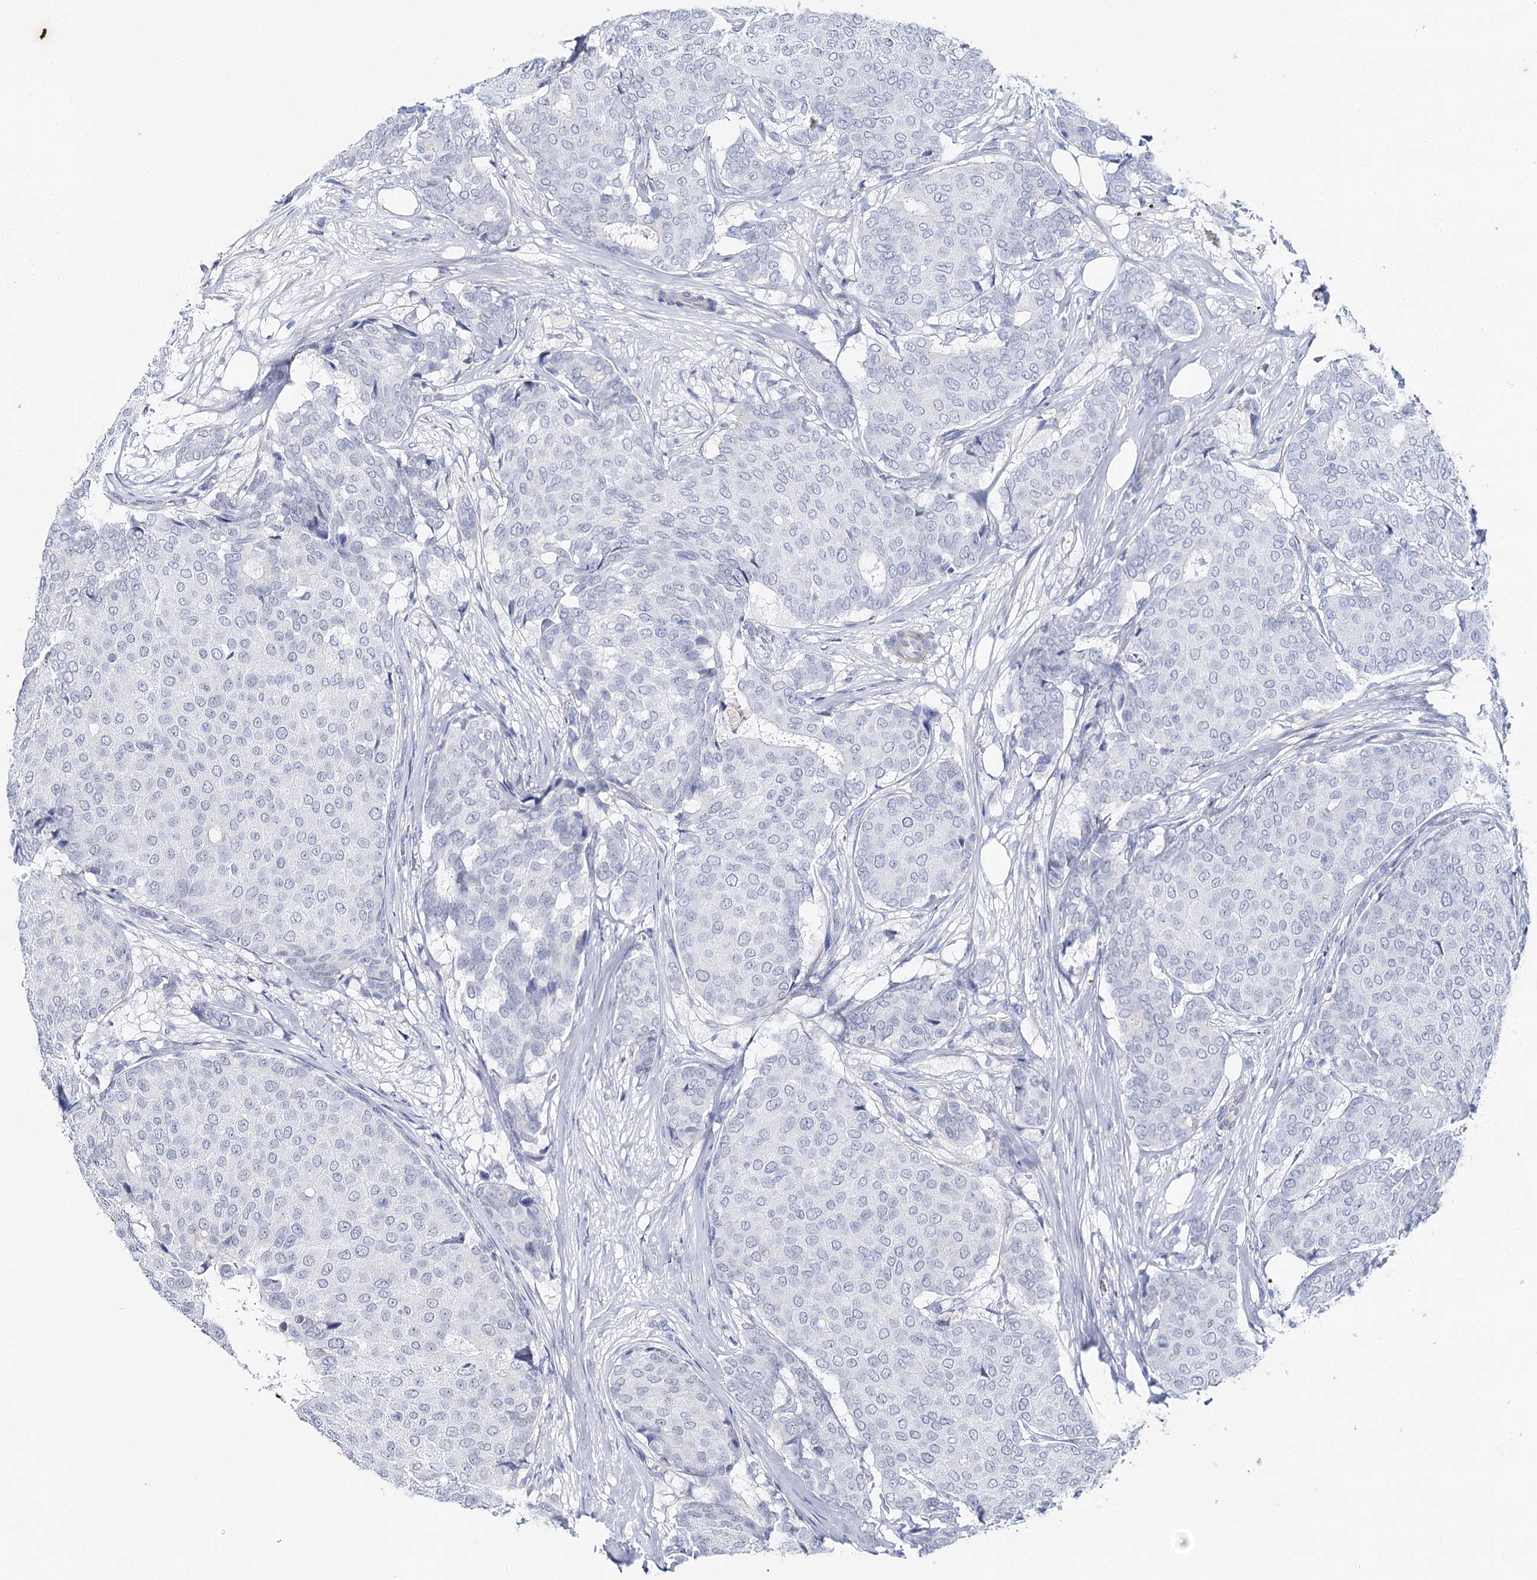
{"staining": {"intensity": "negative", "quantity": "none", "location": "none"}, "tissue": "breast cancer", "cell_type": "Tumor cells", "image_type": "cancer", "snomed": [{"axis": "morphology", "description": "Duct carcinoma"}, {"axis": "topography", "description": "Breast"}], "caption": "Human invasive ductal carcinoma (breast) stained for a protein using IHC demonstrates no staining in tumor cells.", "gene": "AGXT2", "patient": {"sex": "female", "age": 75}}